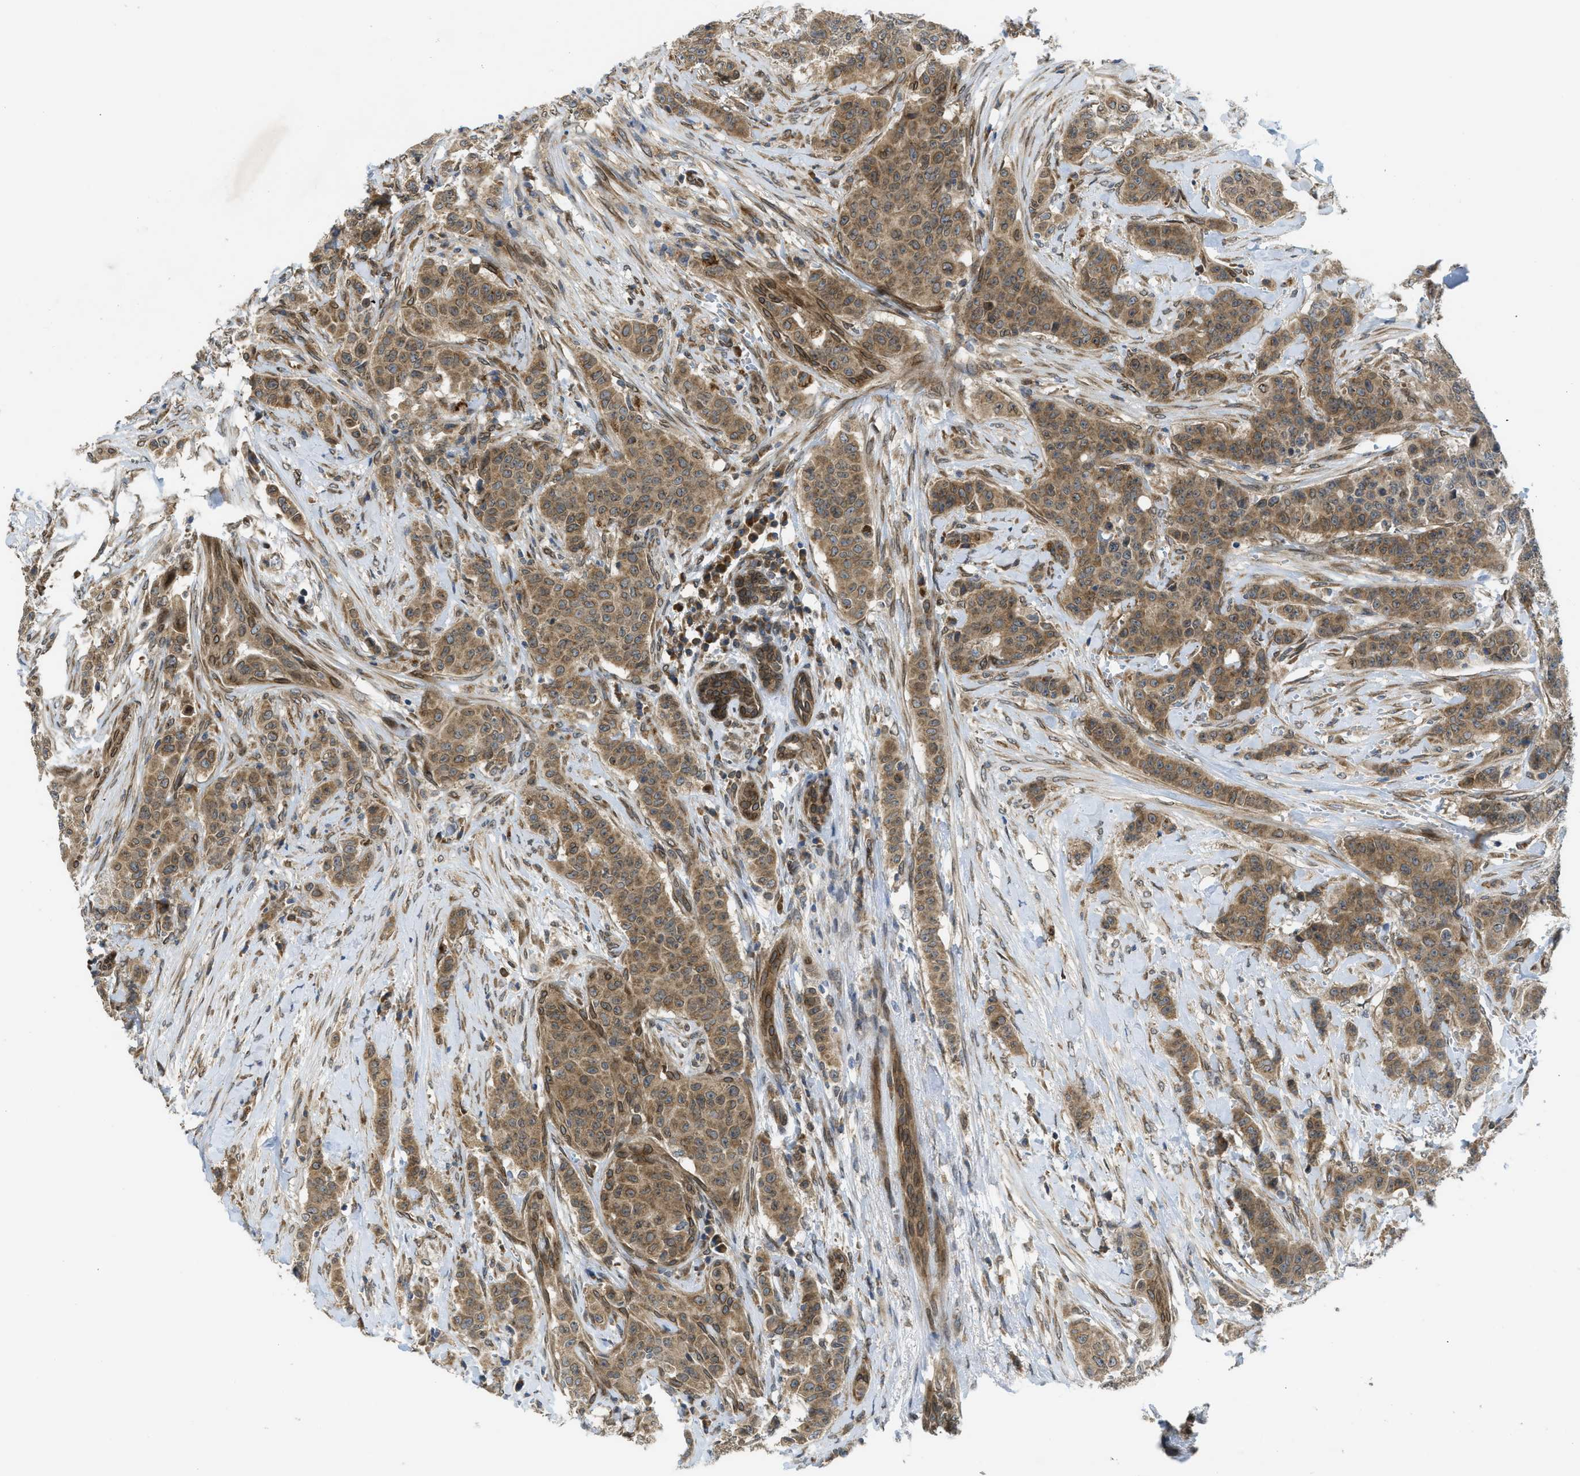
{"staining": {"intensity": "moderate", "quantity": ">75%", "location": "cytoplasmic/membranous"}, "tissue": "breast cancer", "cell_type": "Tumor cells", "image_type": "cancer", "snomed": [{"axis": "morphology", "description": "Normal tissue, NOS"}, {"axis": "morphology", "description": "Duct carcinoma"}, {"axis": "topography", "description": "Breast"}], "caption": "A high-resolution histopathology image shows immunohistochemistry staining of breast cancer (intraductal carcinoma), which exhibits moderate cytoplasmic/membranous expression in approximately >75% of tumor cells. The protein is stained brown, and the nuclei are stained in blue (DAB IHC with brightfield microscopy, high magnification).", "gene": "EIF2AK3", "patient": {"sex": "female", "age": 40}}